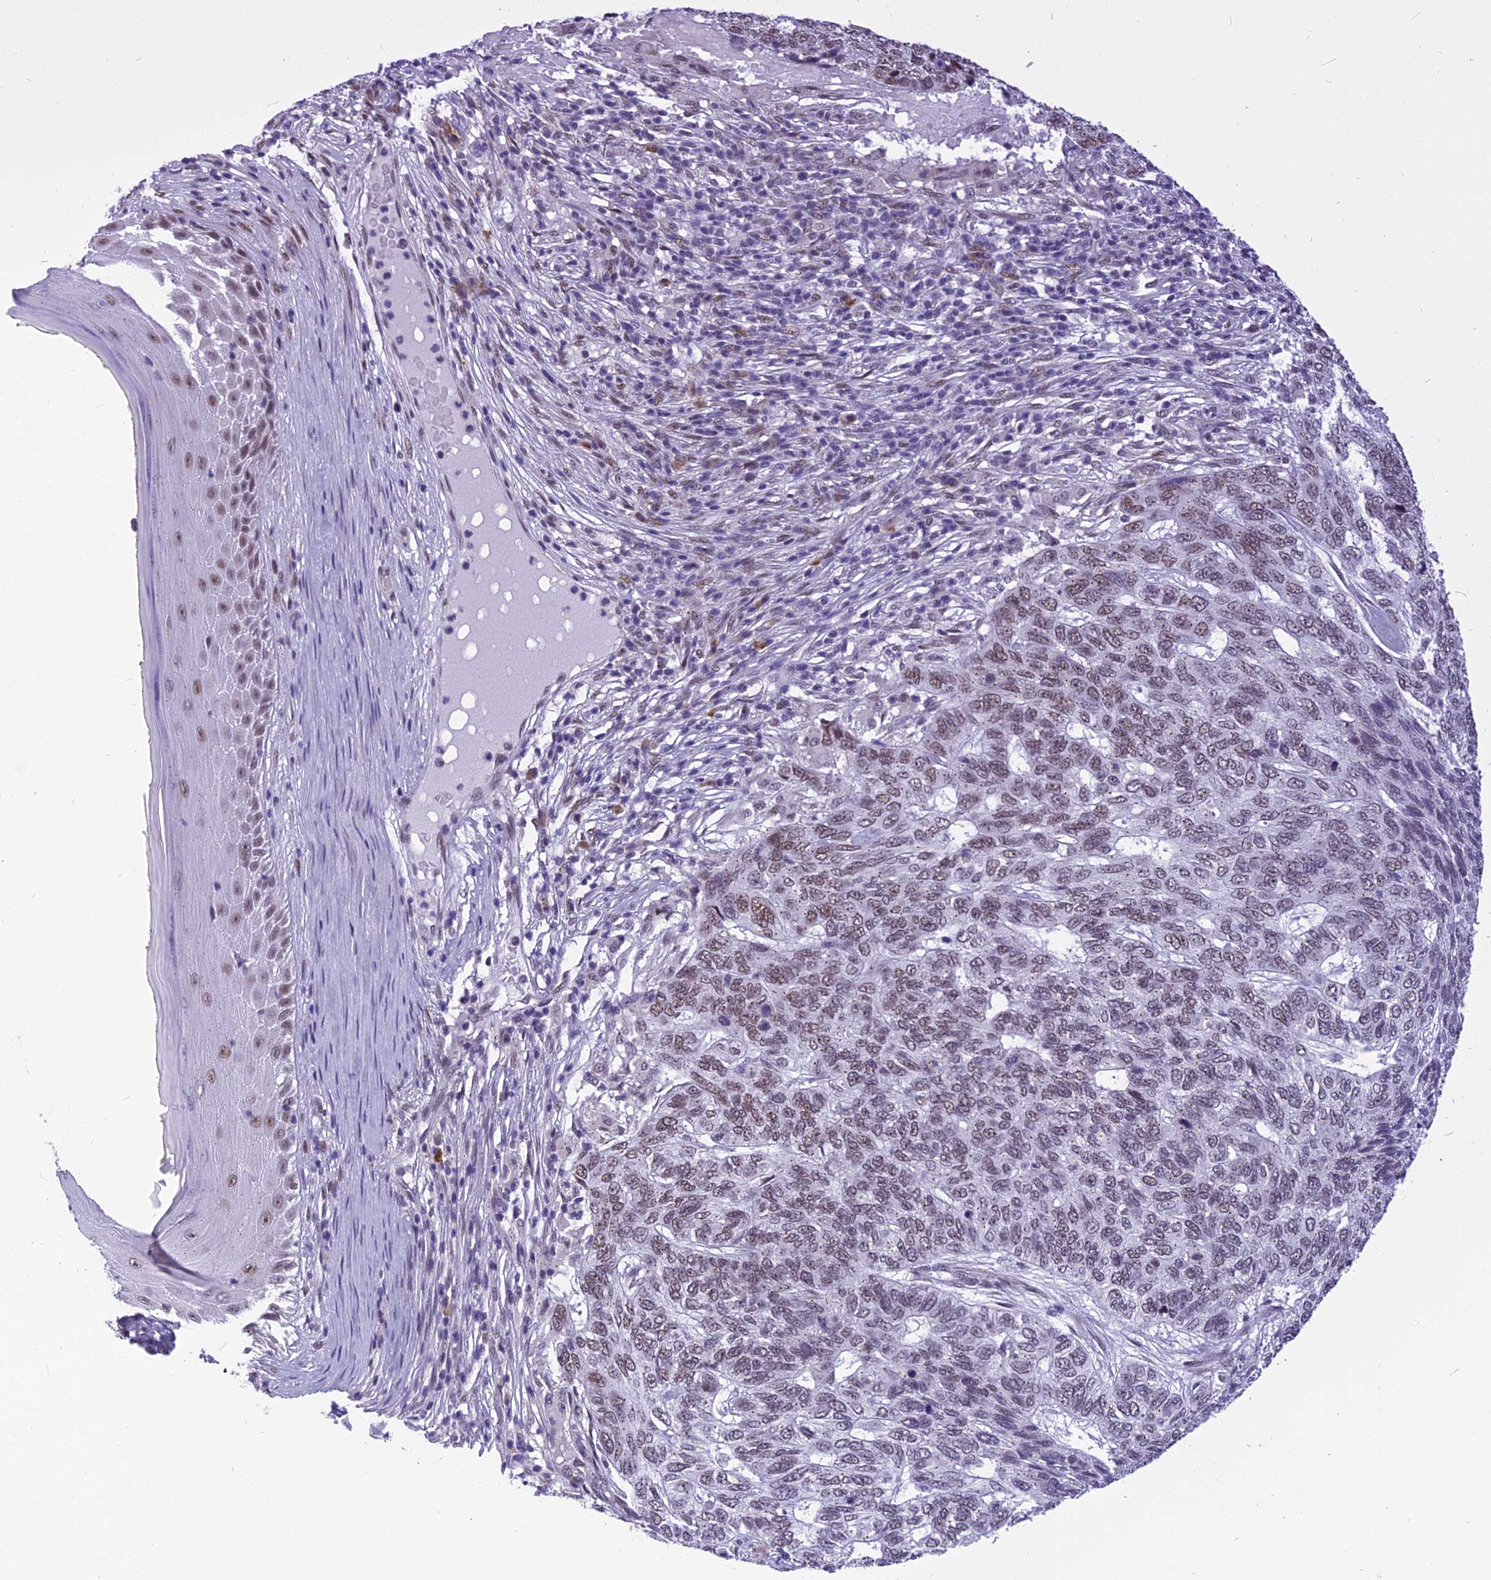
{"staining": {"intensity": "weak", "quantity": "25%-75%", "location": "nuclear"}, "tissue": "skin cancer", "cell_type": "Tumor cells", "image_type": "cancer", "snomed": [{"axis": "morphology", "description": "Basal cell carcinoma"}, {"axis": "topography", "description": "Skin"}], "caption": "A low amount of weak nuclear positivity is present in about 25%-75% of tumor cells in skin basal cell carcinoma tissue. (DAB (3,3'-diaminobenzidine) IHC with brightfield microscopy, high magnification).", "gene": "IRF2BP1", "patient": {"sex": "female", "age": 65}}